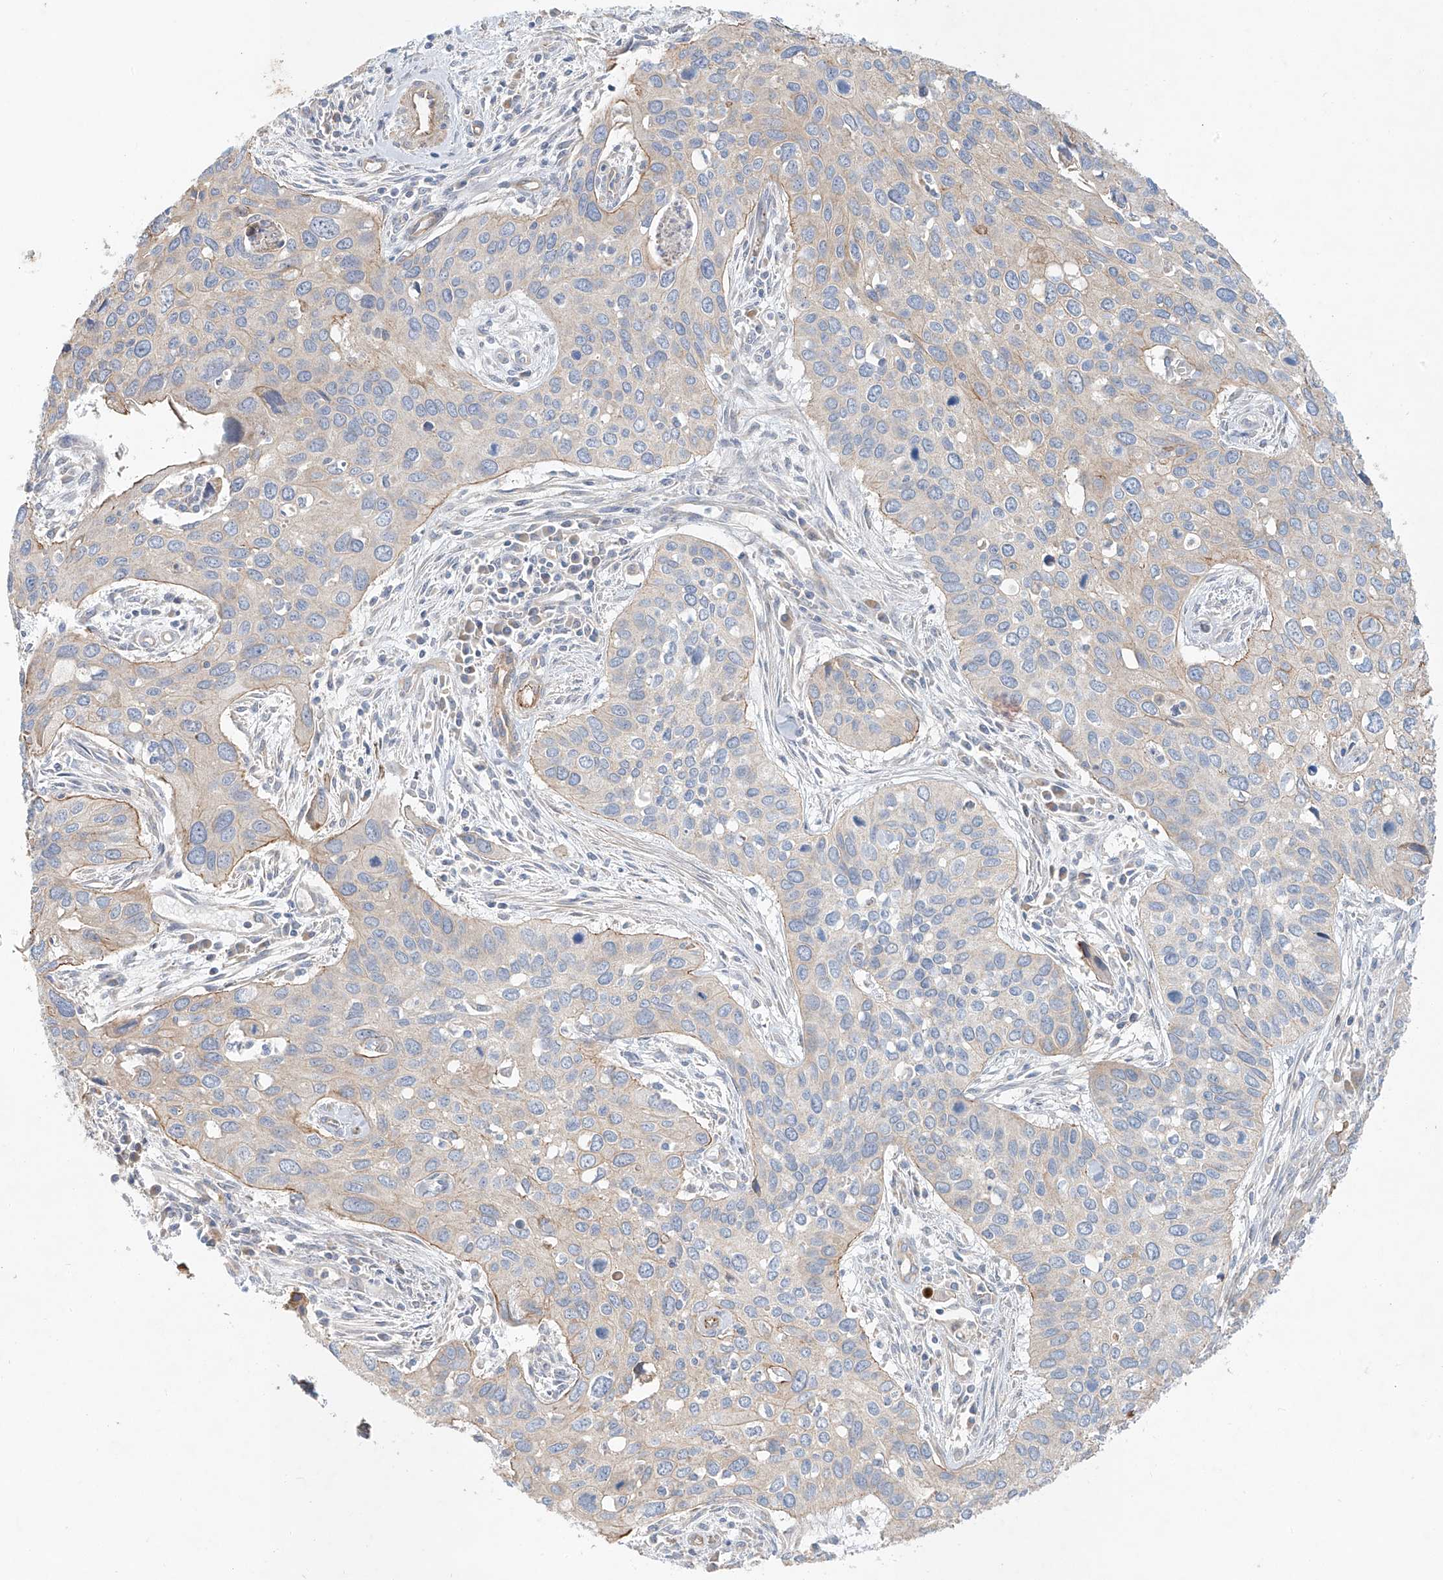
{"staining": {"intensity": "negative", "quantity": "none", "location": "none"}, "tissue": "cervical cancer", "cell_type": "Tumor cells", "image_type": "cancer", "snomed": [{"axis": "morphology", "description": "Squamous cell carcinoma, NOS"}, {"axis": "topography", "description": "Cervix"}], "caption": "Immunohistochemistry (IHC) photomicrograph of human cervical cancer (squamous cell carcinoma) stained for a protein (brown), which shows no expression in tumor cells. (DAB immunohistochemistry (IHC) with hematoxylin counter stain).", "gene": "AJM1", "patient": {"sex": "female", "age": 55}}